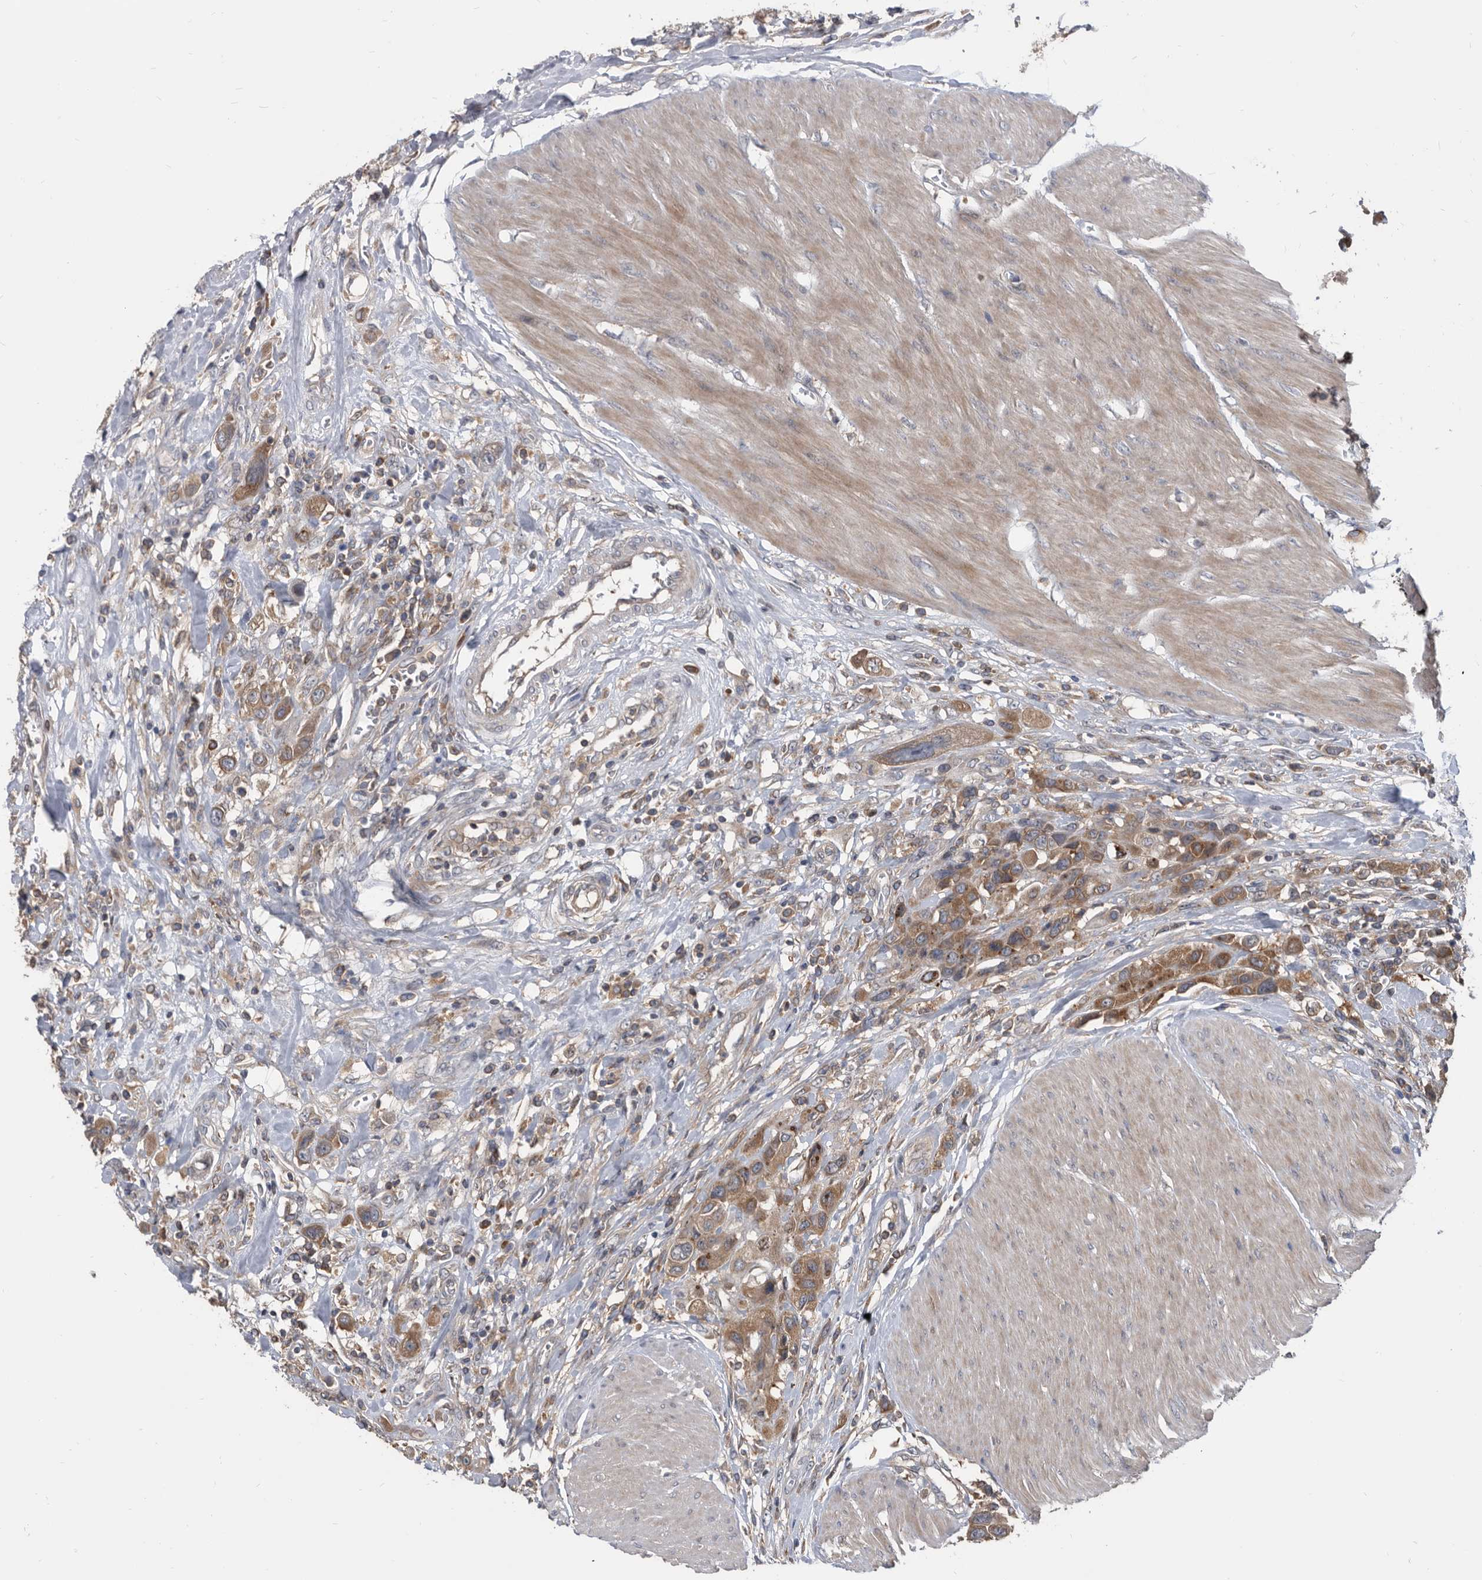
{"staining": {"intensity": "weak", "quantity": ">75%", "location": "cytoplasmic/membranous"}, "tissue": "urothelial cancer", "cell_type": "Tumor cells", "image_type": "cancer", "snomed": [{"axis": "morphology", "description": "Urothelial carcinoma, High grade"}, {"axis": "topography", "description": "Urinary bladder"}], "caption": "Protein analysis of high-grade urothelial carcinoma tissue shows weak cytoplasmic/membranous positivity in approximately >75% of tumor cells.", "gene": "APEH", "patient": {"sex": "male", "age": 50}}